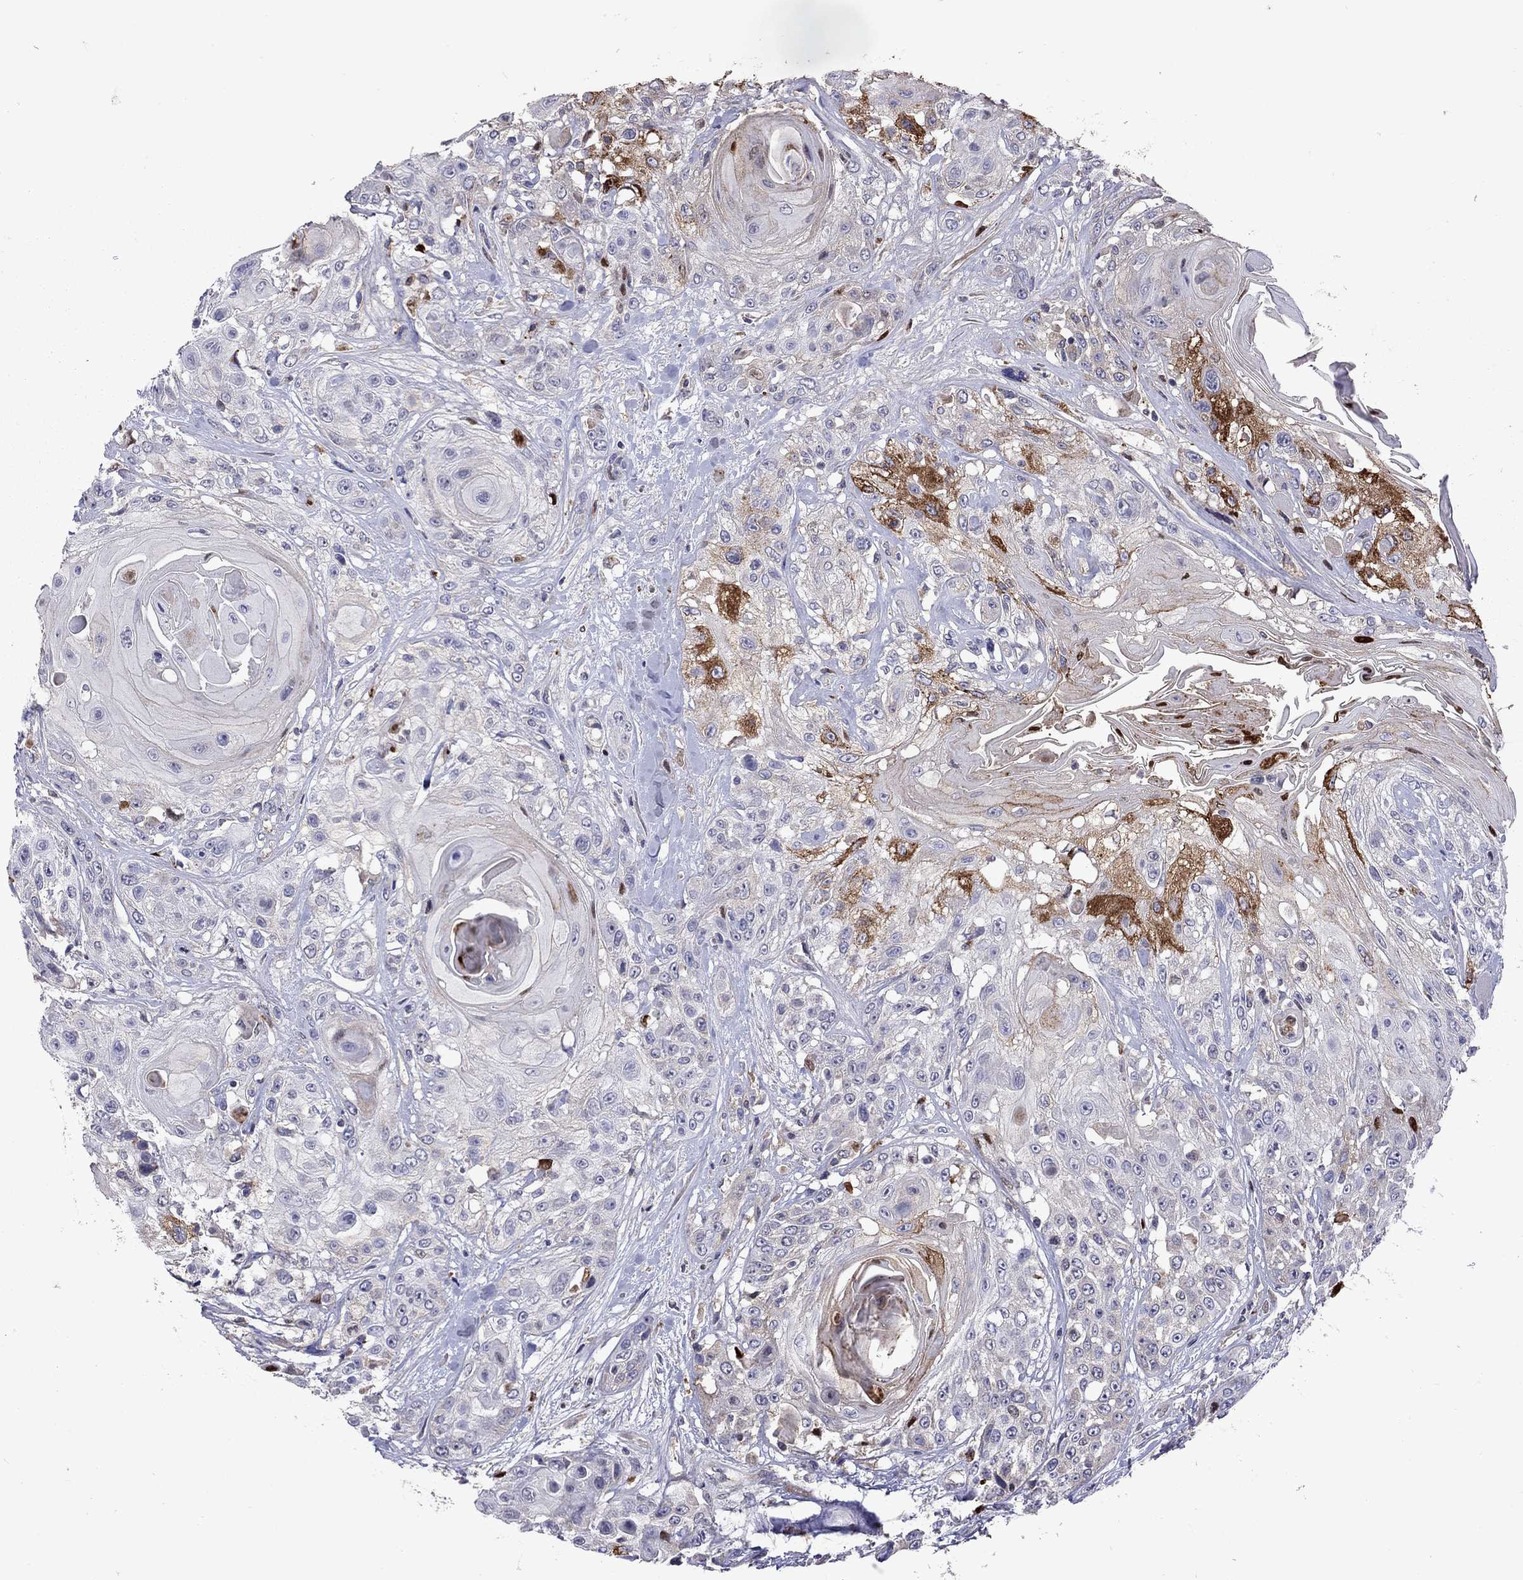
{"staining": {"intensity": "strong", "quantity": "<25%", "location": "cytoplasmic/membranous"}, "tissue": "head and neck cancer", "cell_type": "Tumor cells", "image_type": "cancer", "snomed": [{"axis": "morphology", "description": "Squamous cell carcinoma, NOS"}, {"axis": "topography", "description": "Head-Neck"}], "caption": "About <25% of tumor cells in human head and neck cancer (squamous cell carcinoma) show strong cytoplasmic/membranous protein expression as visualized by brown immunohistochemical staining.", "gene": "SERPINA3", "patient": {"sex": "female", "age": 59}}